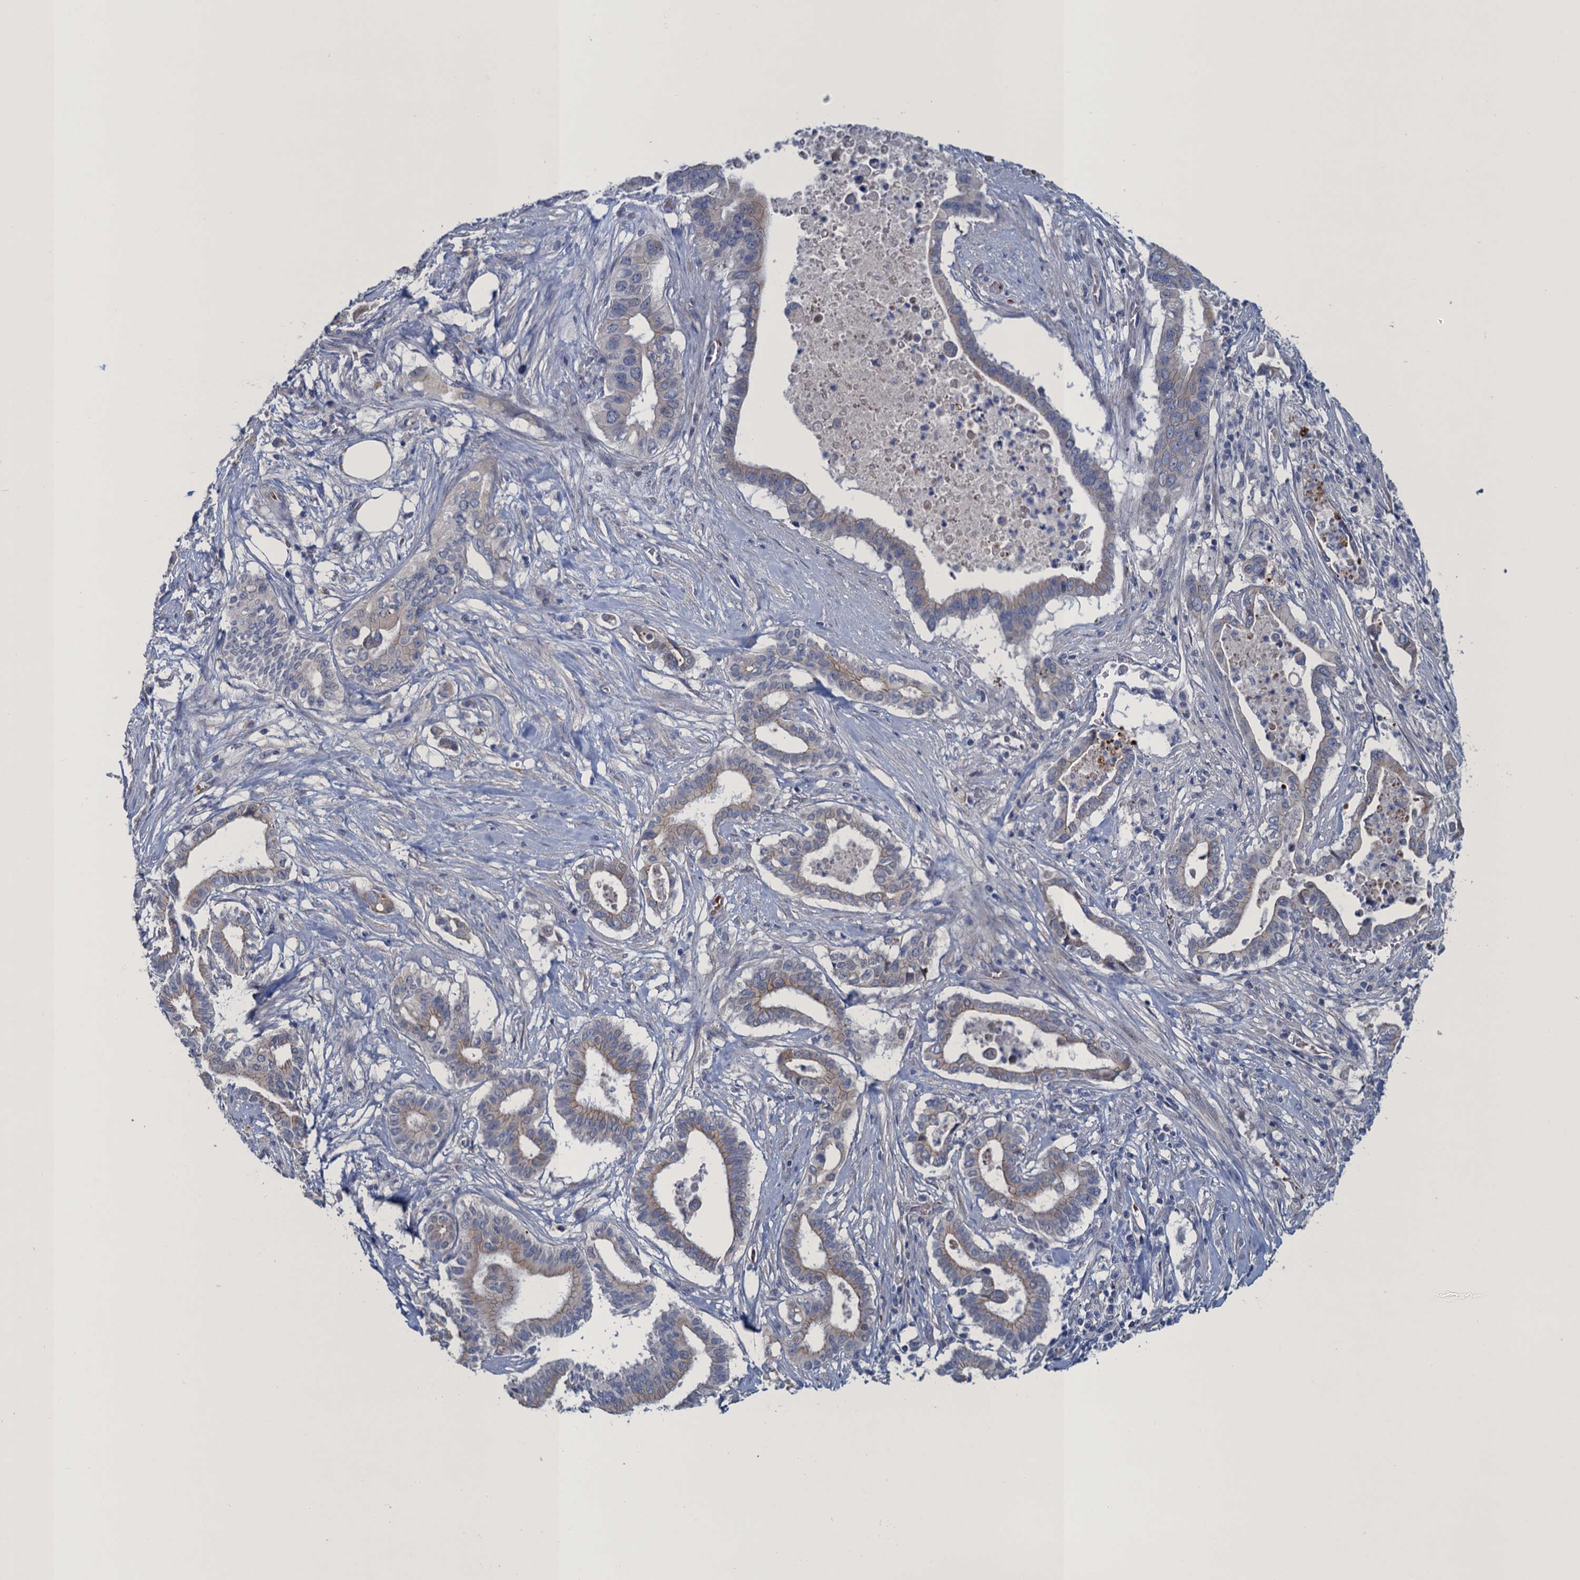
{"staining": {"intensity": "weak", "quantity": "<25%", "location": "cytoplasmic/membranous"}, "tissue": "pancreatic cancer", "cell_type": "Tumor cells", "image_type": "cancer", "snomed": [{"axis": "morphology", "description": "Adenocarcinoma, NOS"}, {"axis": "topography", "description": "Pancreas"}], "caption": "IHC of human adenocarcinoma (pancreatic) shows no expression in tumor cells.", "gene": "ATOSA", "patient": {"sex": "female", "age": 77}}